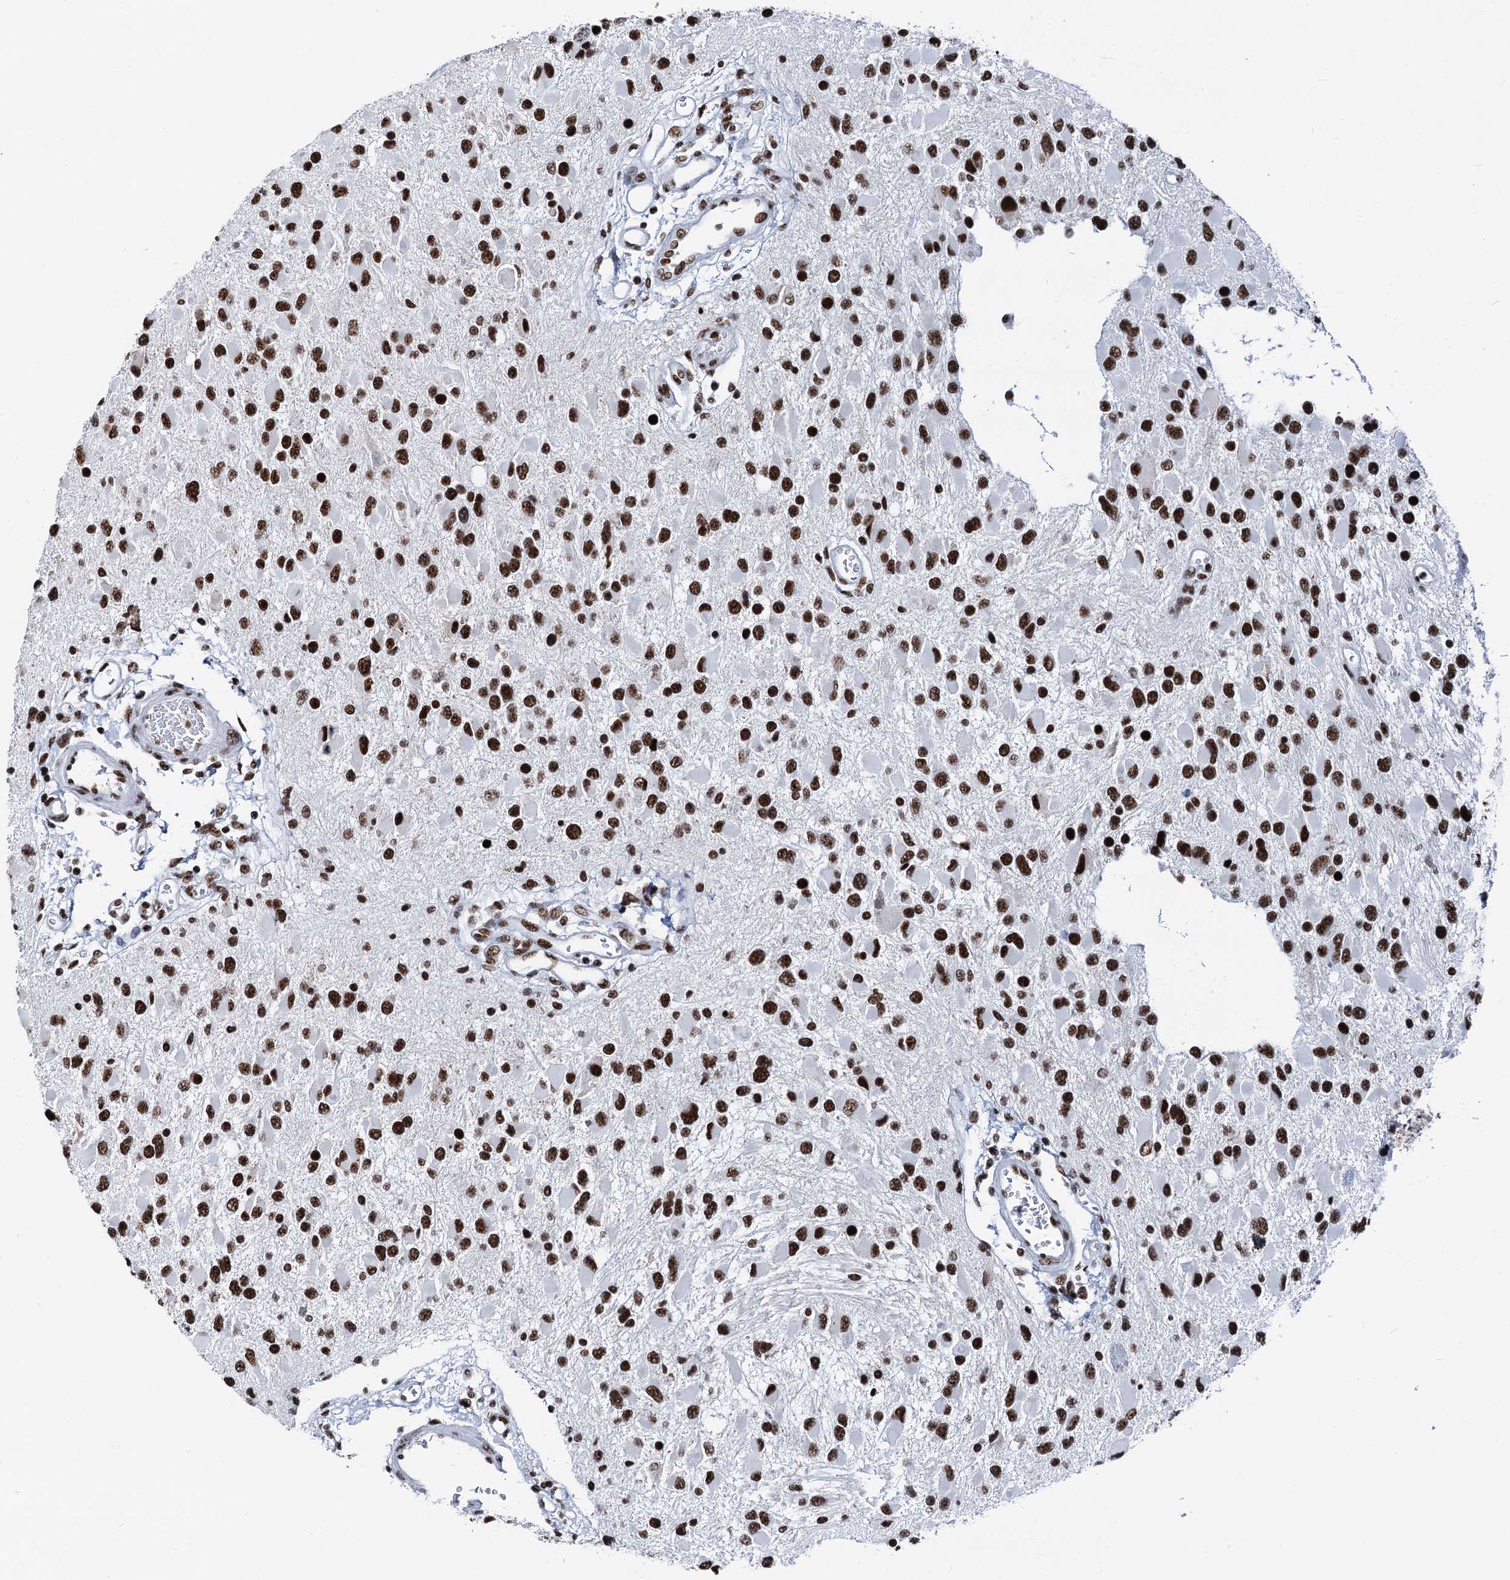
{"staining": {"intensity": "strong", "quantity": ">75%", "location": "nuclear"}, "tissue": "glioma", "cell_type": "Tumor cells", "image_type": "cancer", "snomed": [{"axis": "morphology", "description": "Glioma, malignant, High grade"}, {"axis": "topography", "description": "Brain"}], "caption": "Approximately >75% of tumor cells in malignant glioma (high-grade) demonstrate strong nuclear protein staining as visualized by brown immunohistochemical staining.", "gene": "DDX23", "patient": {"sex": "male", "age": 53}}